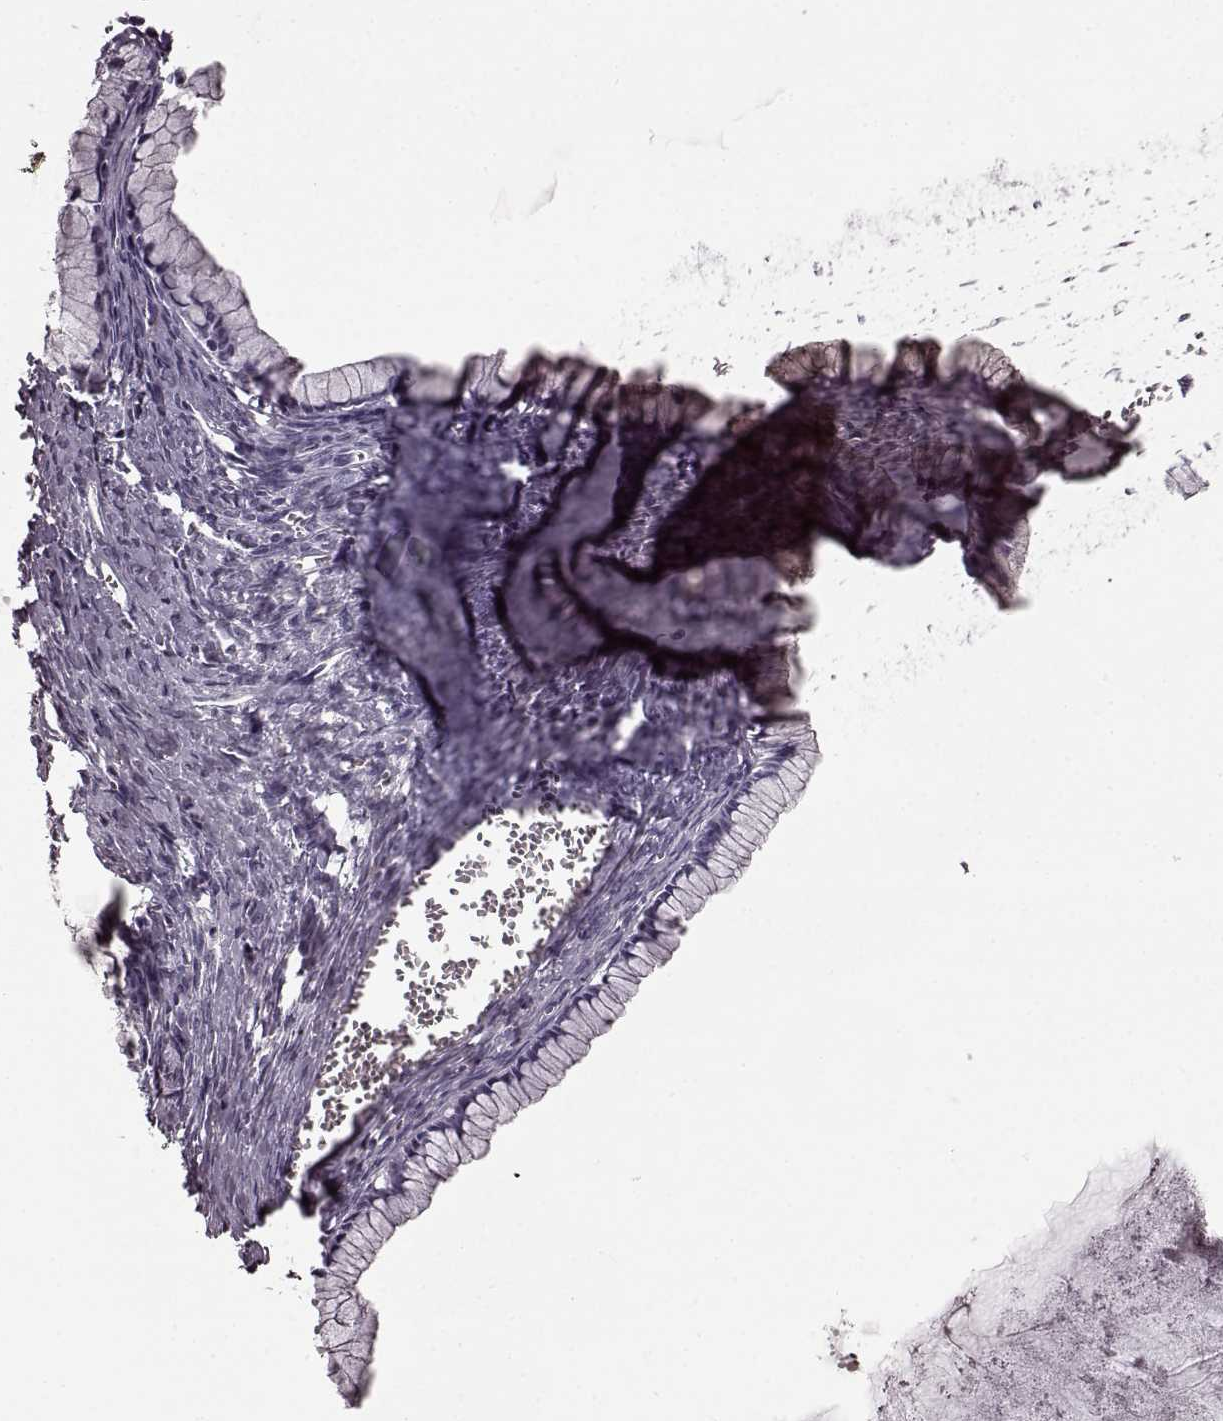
{"staining": {"intensity": "negative", "quantity": "none", "location": "none"}, "tissue": "ovarian cancer", "cell_type": "Tumor cells", "image_type": "cancer", "snomed": [{"axis": "morphology", "description": "Cystadenocarcinoma, mucinous, NOS"}, {"axis": "topography", "description": "Ovary"}], "caption": "IHC micrograph of human ovarian cancer stained for a protein (brown), which displays no expression in tumor cells.", "gene": "CNGA3", "patient": {"sex": "female", "age": 41}}